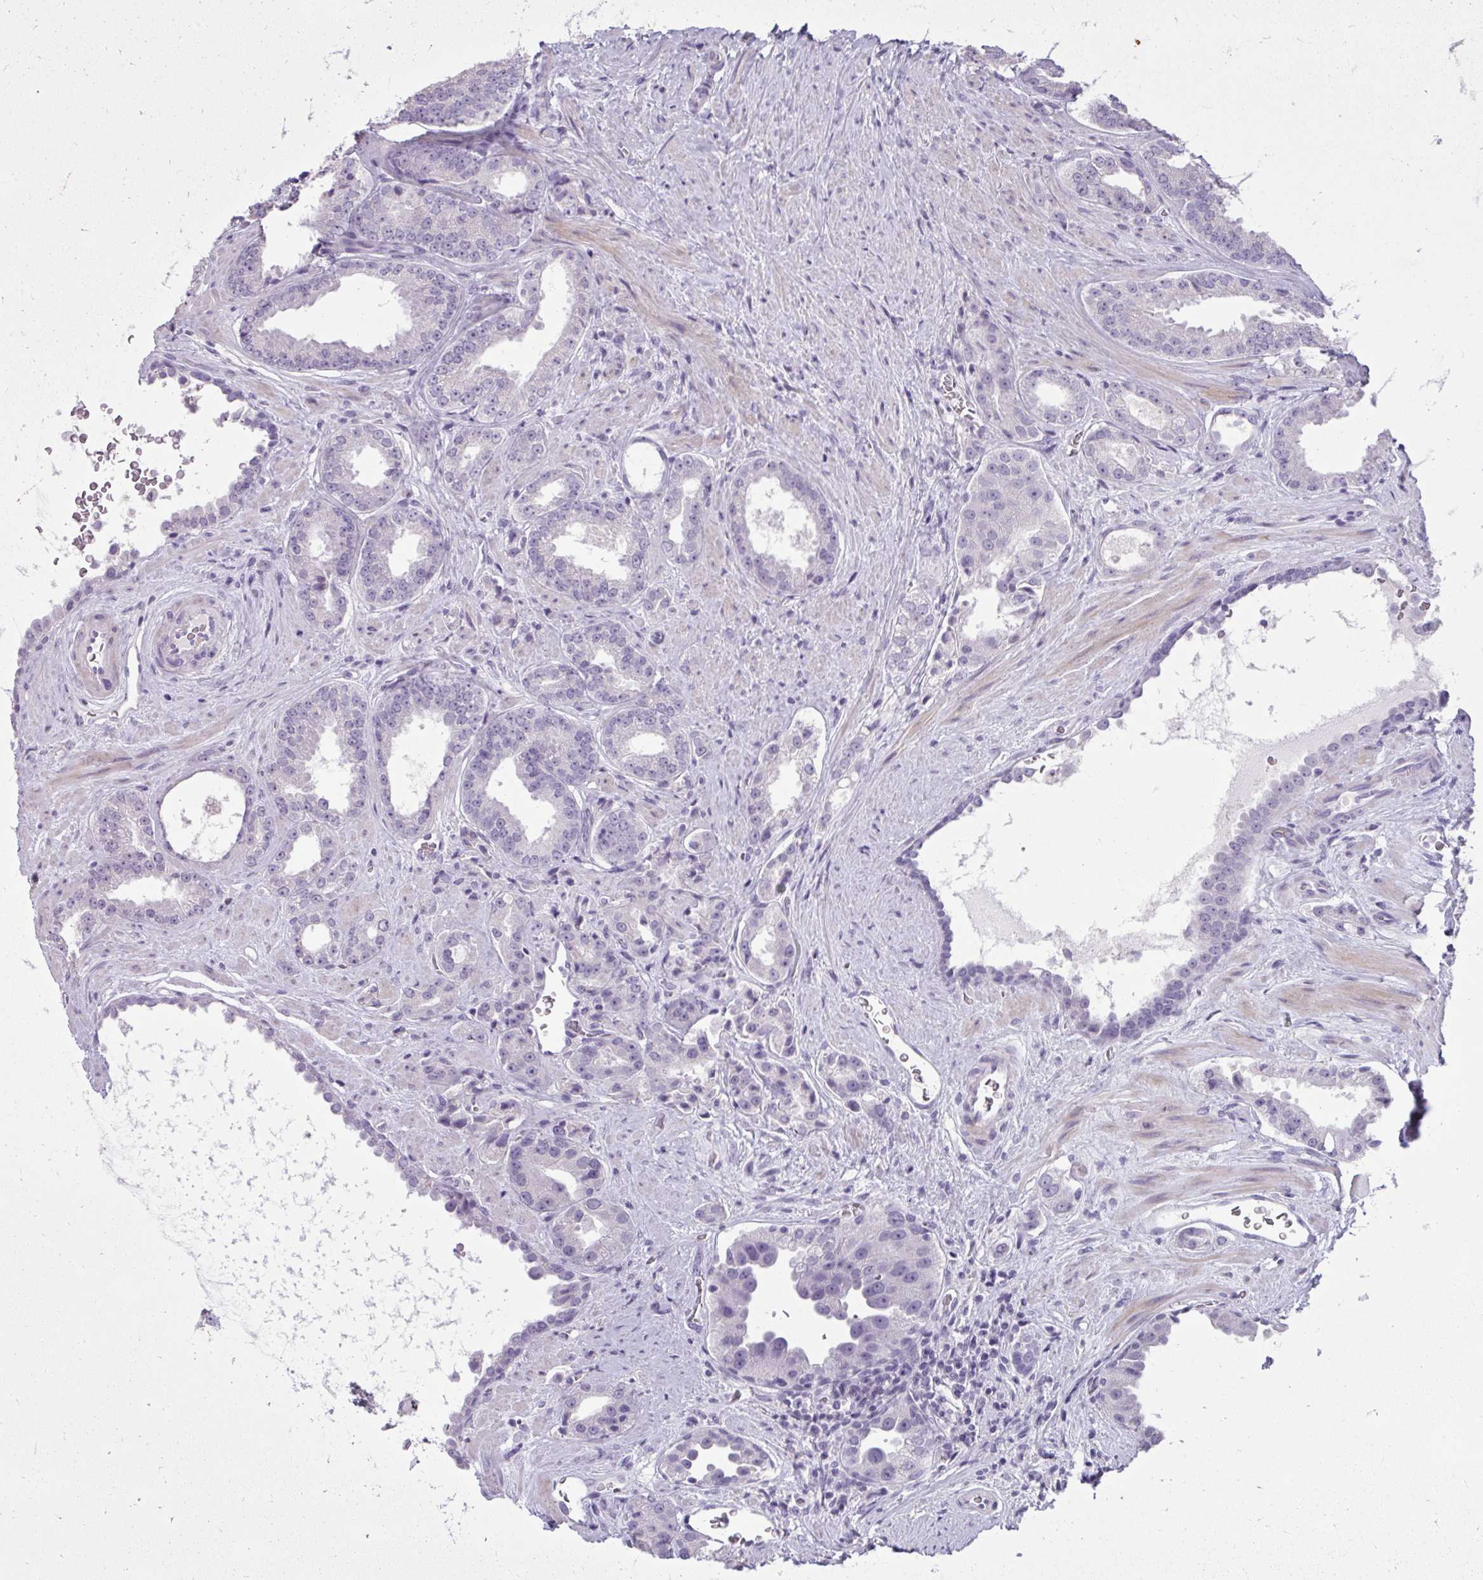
{"staining": {"intensity": "negative", "quantity": "none", "location": "none"}, "tissue": "prostate cancer", "cell_type": "Tumor cells", "image_type": "cancer", "snomed": [{"axis": "morphology", "description": "Adenocarcinoma, Low grade"}, {"axis": "topography", "description": "Prostate"}], "caption": "The immunohistochemistry (IHC) histopathology image has no significant staining in tumor cells of prostate cancer (adenocarcinoma (low-grade)) tissue.", "gene": "OR4B1", "patient": {"sex": "male", "age": 67}}